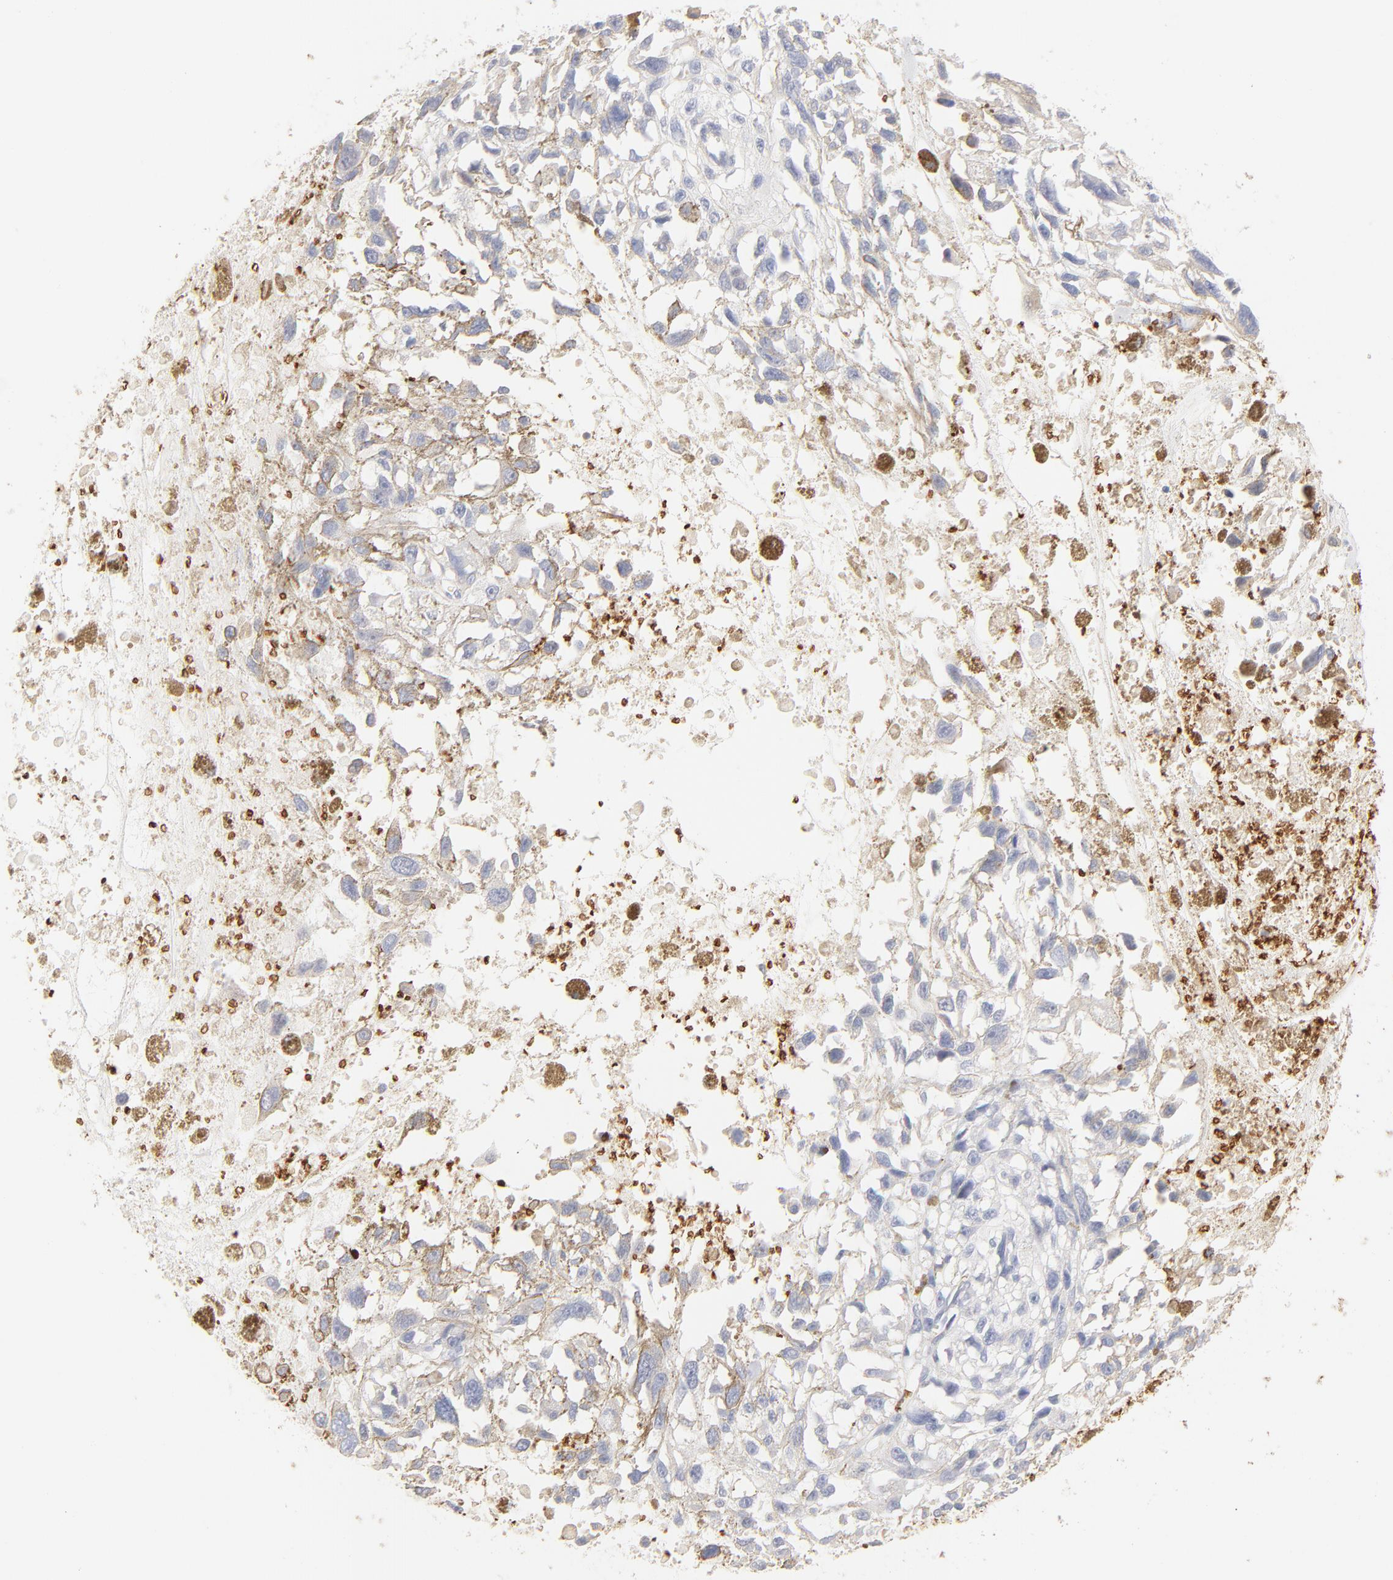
{"staining": {"intensity": "negative", "quantity": "none", "location": "none"}, "tissue": "melanoma", "cell_type": "Tumor cells", "image_type": "cancer", "snomed": [{"axis": "morphology", "description": "Malignant melanoma, Metastatic site"}, {"axis": "topography", "description": "Lymph node"}], "caption": "The photomicrograph reveals no significant positivity in tumor cells of malignant melanoma (metastatic site).", "gene": "SPTB", "patient": {"sex": "male", "age": 59}}